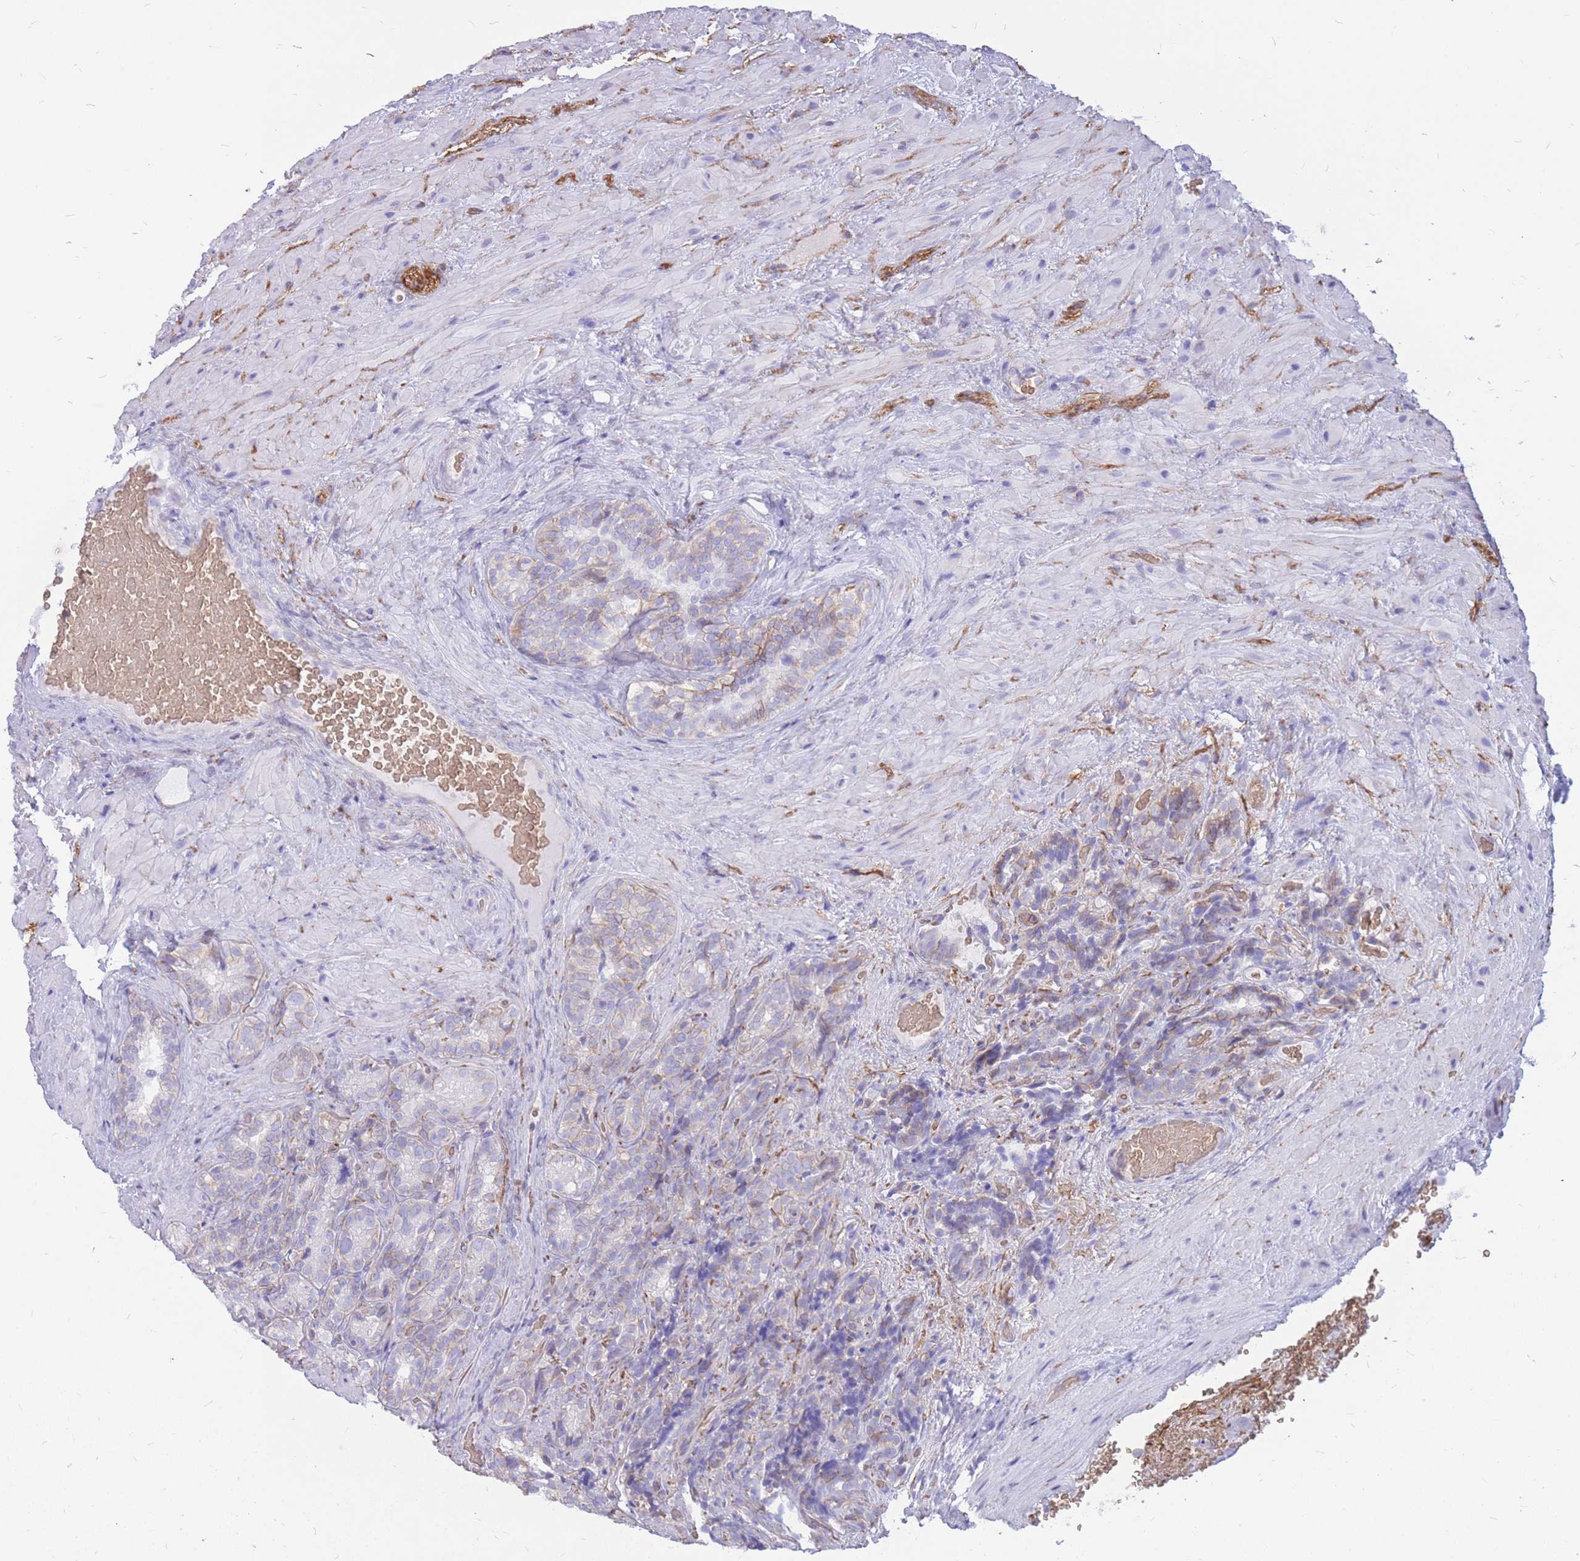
{"staining": {"intensity": "weak", "quantity": "25%-75%", "location": "cytoplasmic/membranous"}, "tissue": "seminal vesicle", "cell_type": "Glandular cells", "image_type": "normal", "snomed": [{"axis": "morphology", "description": "Normal tissue, NOS"}, {"axis": "topography", "description": "Seminal veicle"}, {"axis": "topography", "description": "Peripheral nerve tissue"}], "caption": "Glandular cells display low levels of weak cytoplasmic/membranous expression in about 25%-75% of cells in unremarkable human seminal vesicle. Ihc stains the protein in brown and the nuclei are stained blue.", "gene": "ADD2", "patient": {"sex": "male", "age": 67}}